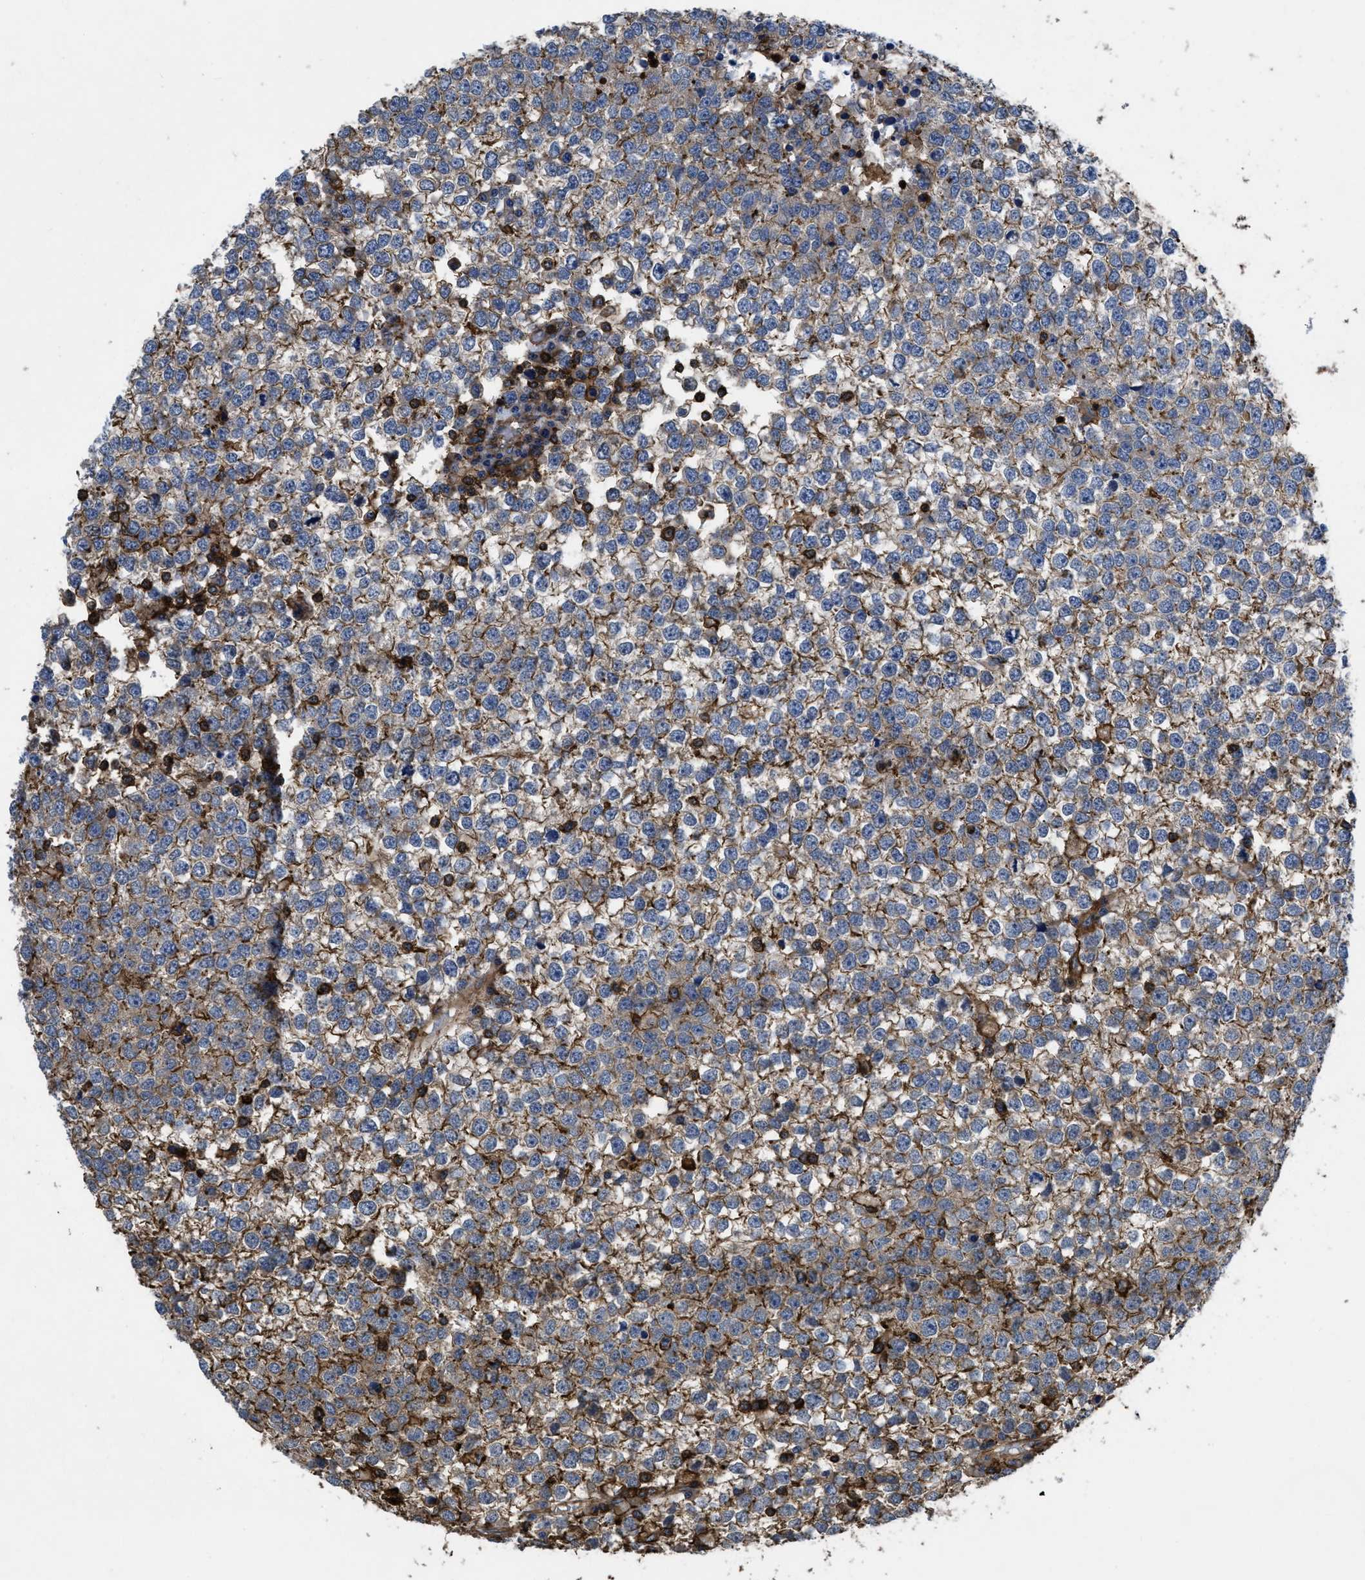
{"staining": {"intensity": "moderate", "quantity": ">75%", "location": "cytoplasmic/membranous"}, "tissue": "testis cancer", "cell_type": "Tumor cells", "image_type": "cancer", "snomed": [{"axis": "morphology", "description": "Seminoma, NOS"}, {"axis": "topography", "description": "Testis"}], "caption": "High-magnification brightfield microscopy of testis seminoma stained with DAB (brown) and counterstained with hematoxylin (blue). tumor cells exhibit moderate cytoplasmic/membranous positivity is identified in approximately>75% of cells.", "gene": "SCUBE2", "patient": {"sex": "male", "age": 65}}